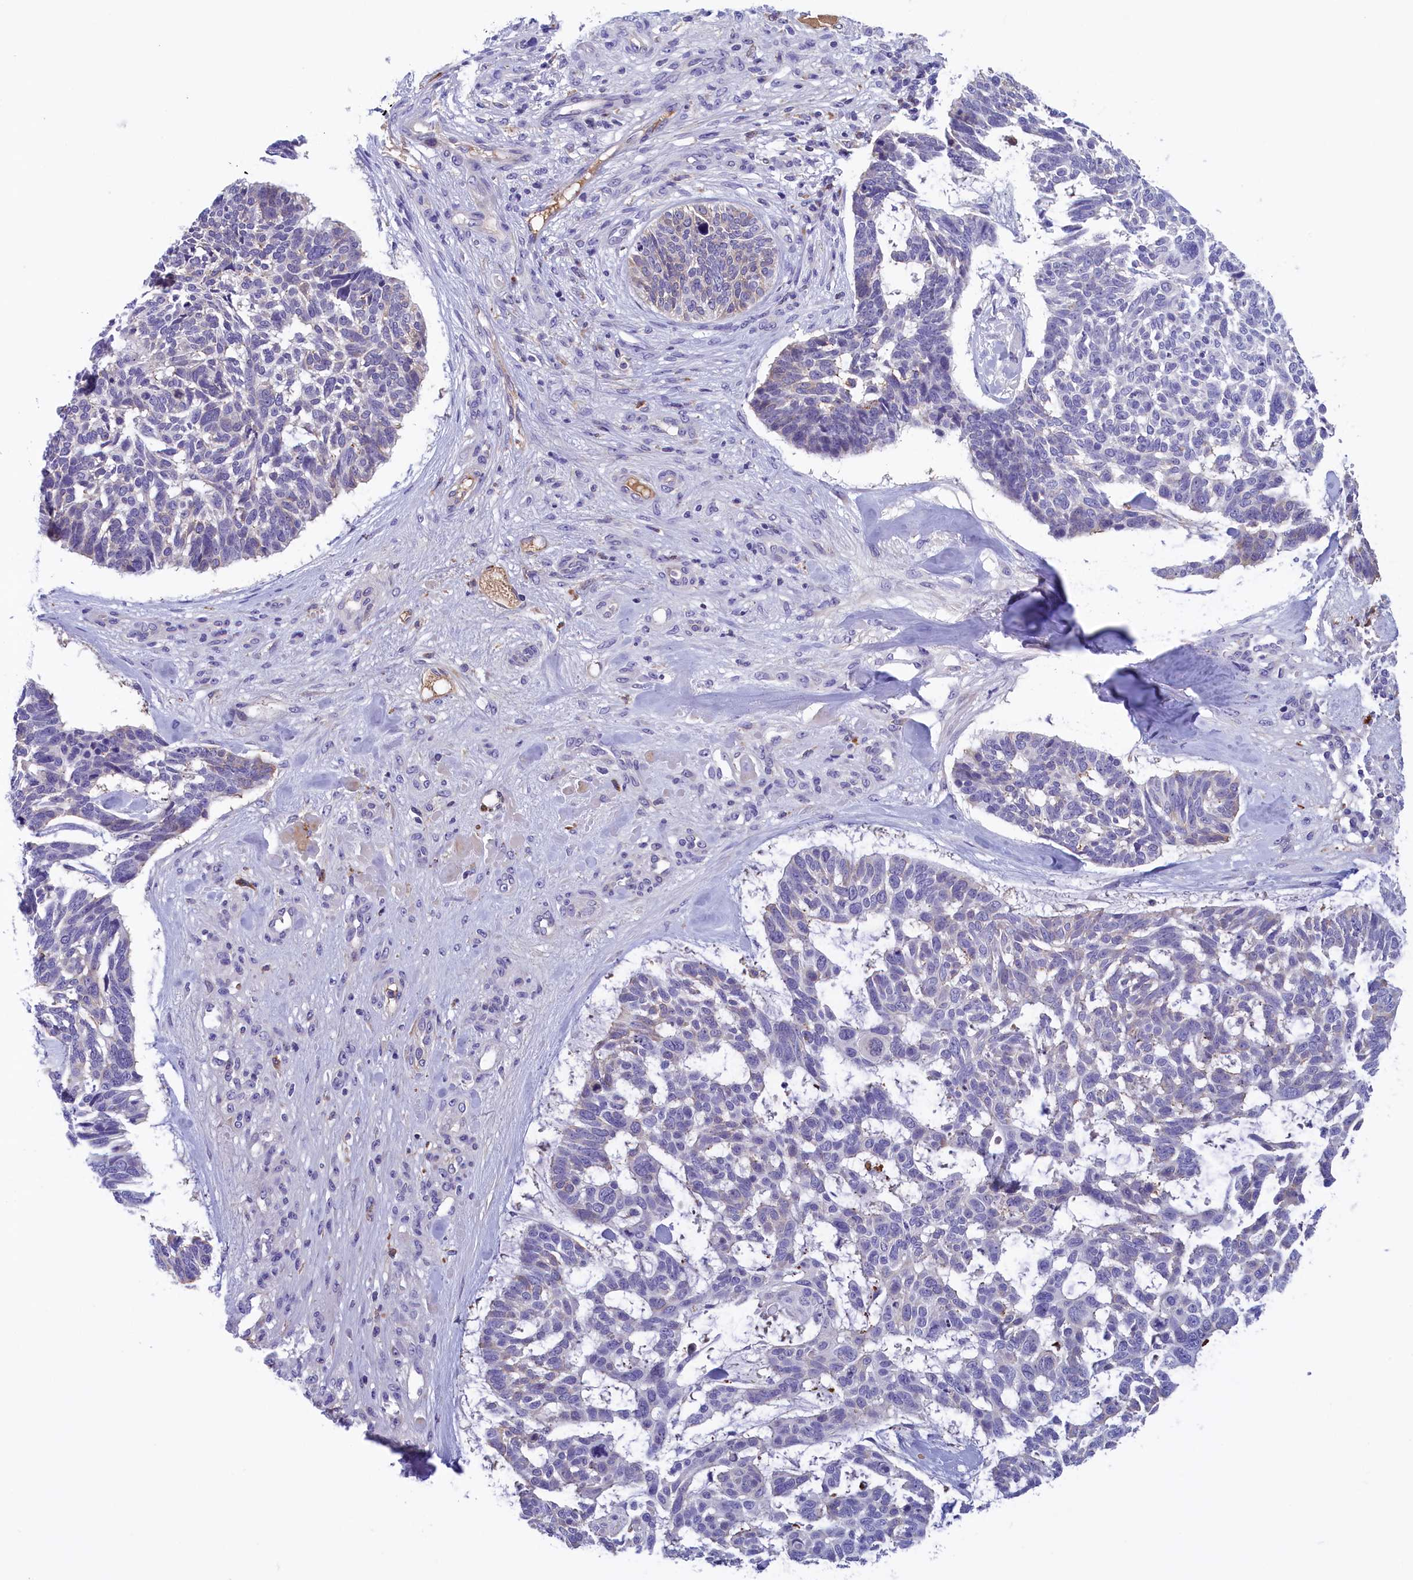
{"staining": {"intensity": "negative", "quantity": "none", "location": "none"}, "tissue": "skin cancer", "cell_type": "Tumor cells", "image_type": "cancer", "snomed": [{"axis": "morphology", "description": "Basal cell carcinoma"}, {"axis": "topography", "description": "Skin"}], "caption": "The IHC micrograph has no significant staining in tumor cells of skin cancer tissue.", "gene": "STYX", "patient": {"sex": "male", "age": 88}}